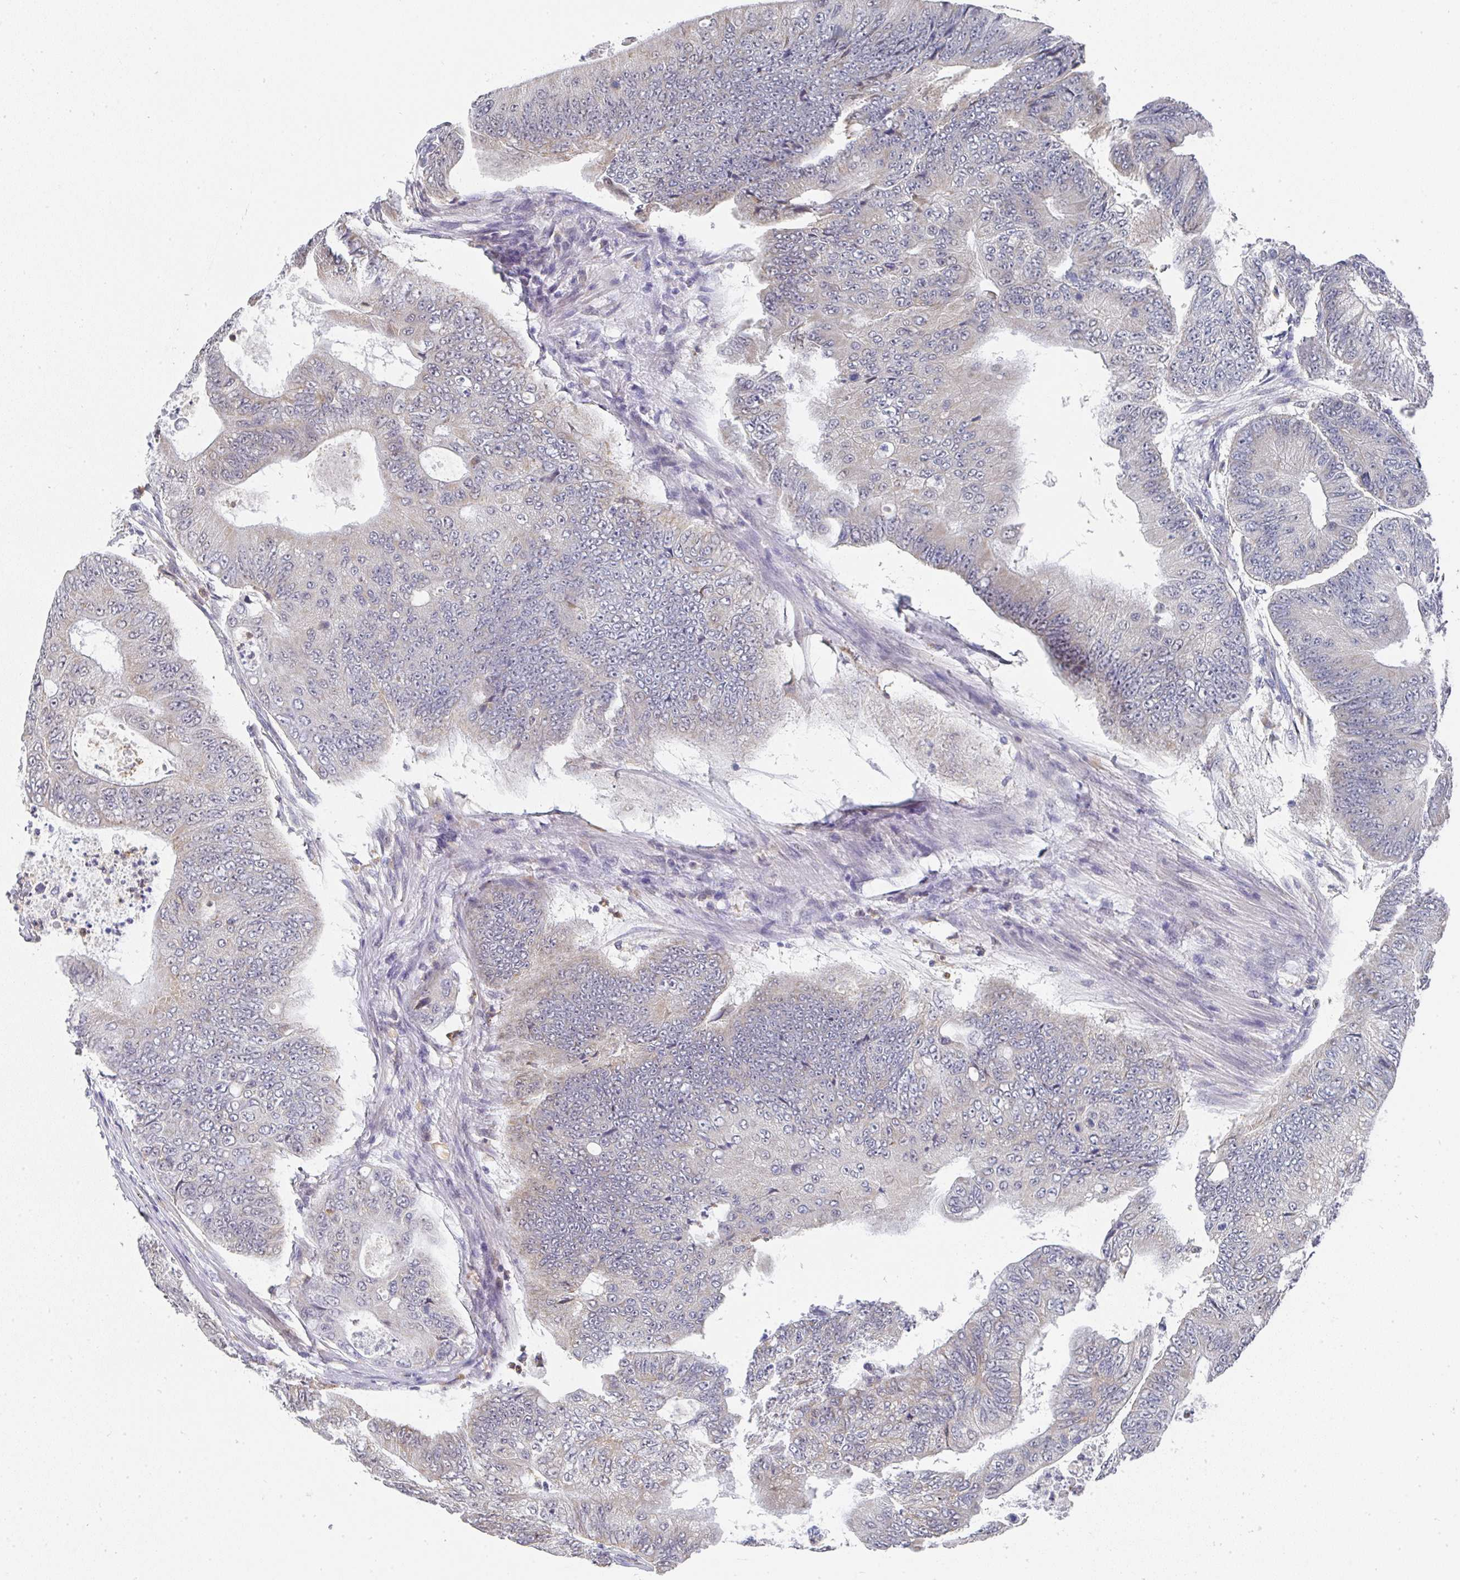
{"staining": {"intensity": "weak", "quantity": "<25%", "location": "cytoplasmic/membranous"}, "tissue": "colorectal cancer", "cell_type": "Tumor cells", "image_type": "cancer", "snomed": [{"axis": "morphology", "description": "Adenocarcinoma, NOS"}, {"axis": "topography", "description": "Colon"}], "caption": "Tumor cells show no significant positivity in colorectal cancer.", "gene": "NCF1", "patient": {"sex": "female", "age": 48}}